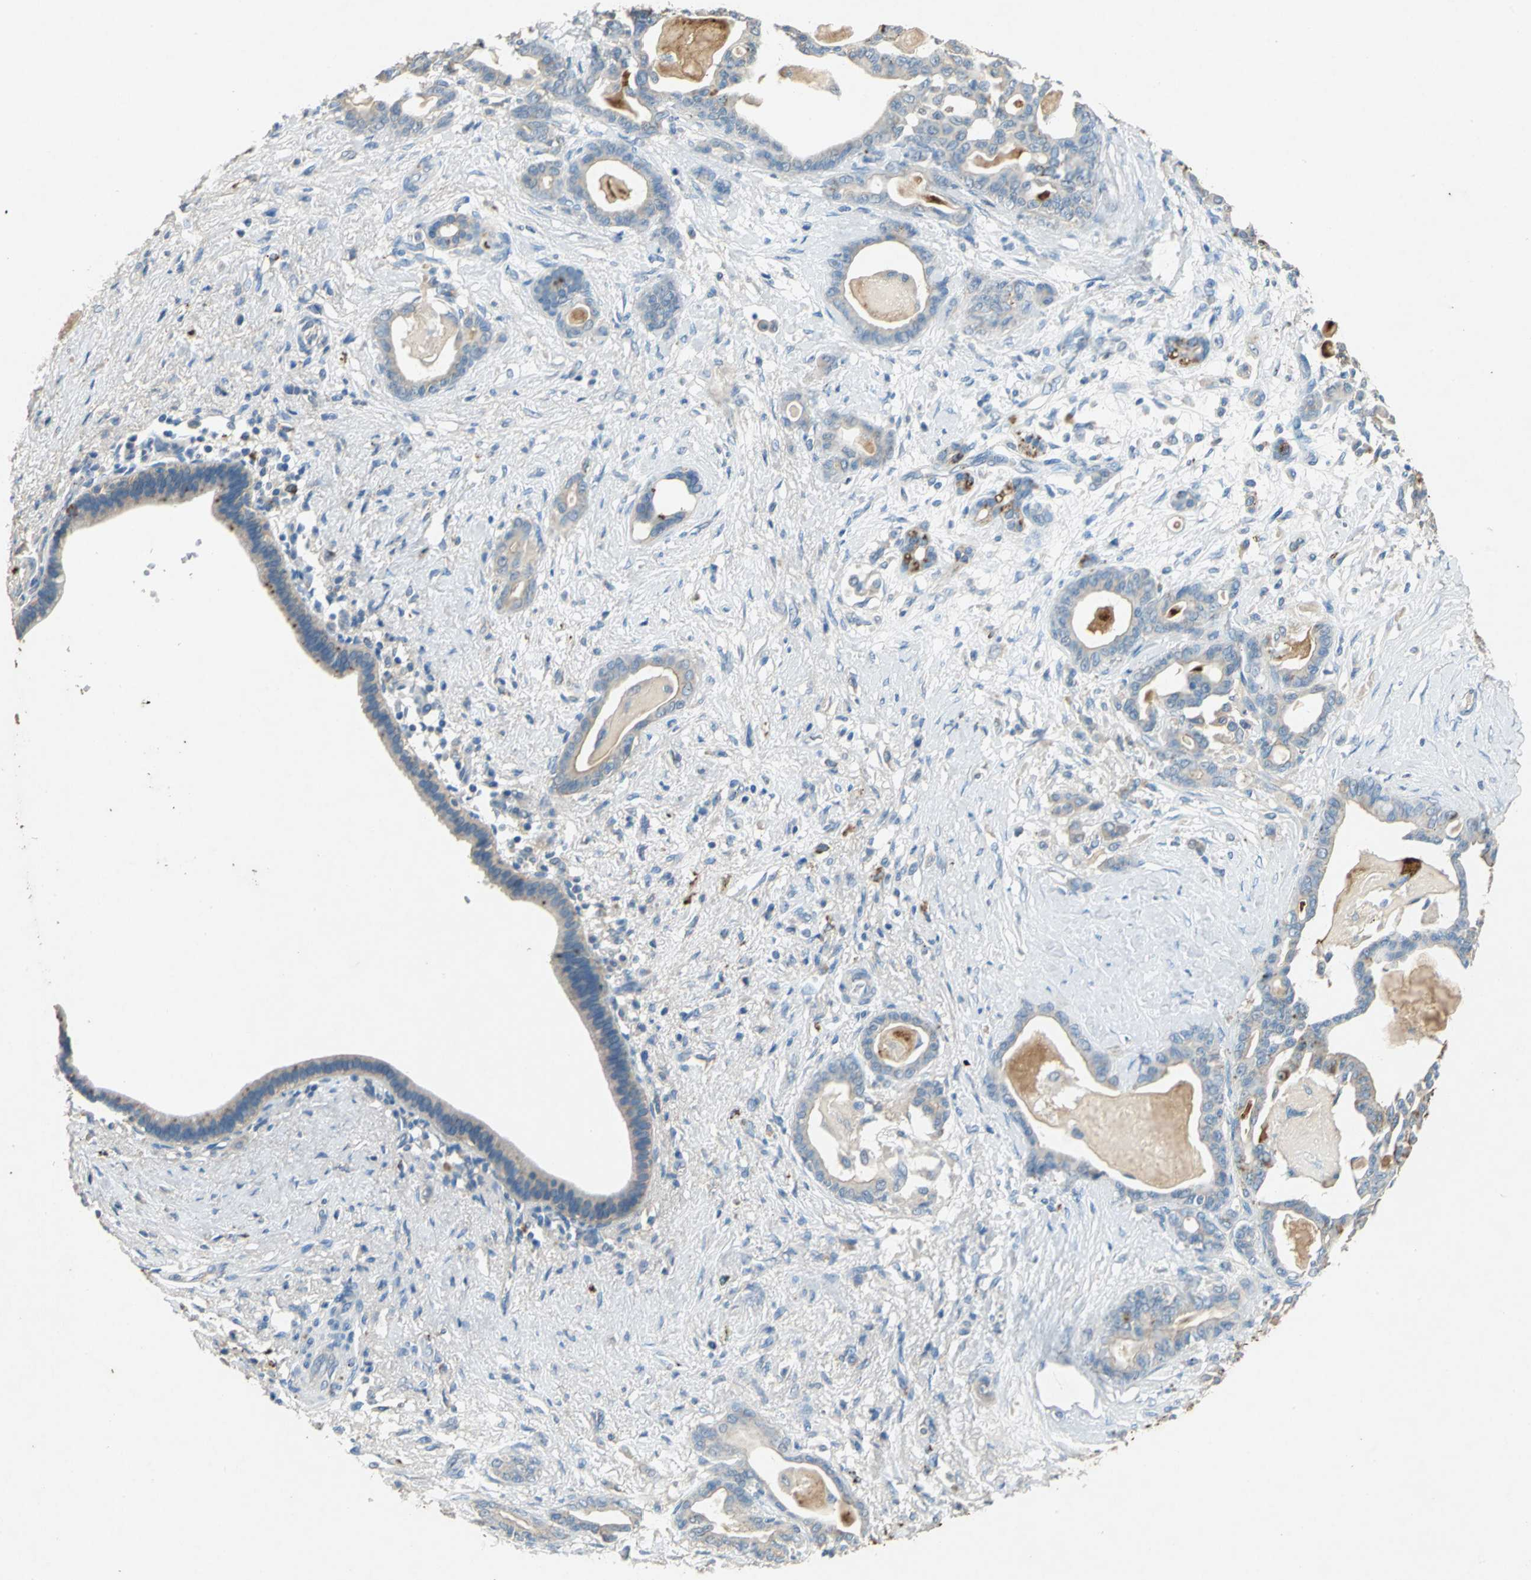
{"staining": {"intensity": "weak", "quantity": ">75%", "location": "cytoplasmic/membranous"}, "tissue": "pancreatic cancer", "cell_type": "Tumor cells", "image_type": "cancer", "snomed": [{"axis": "morphology", "description": "Adenocarcinoma, NOS"}, {"axis": "topography", "description": "Pancreas"}], "caption": "Pancreatic cancer (adenocarcinoma) stained with a brown dye demonstrates weak cytoplasmic/membranous positive staining in about >75% of tumor cells.", "gene": "ADAMTS5", "patient": {"sex": "male", "age": 63}}